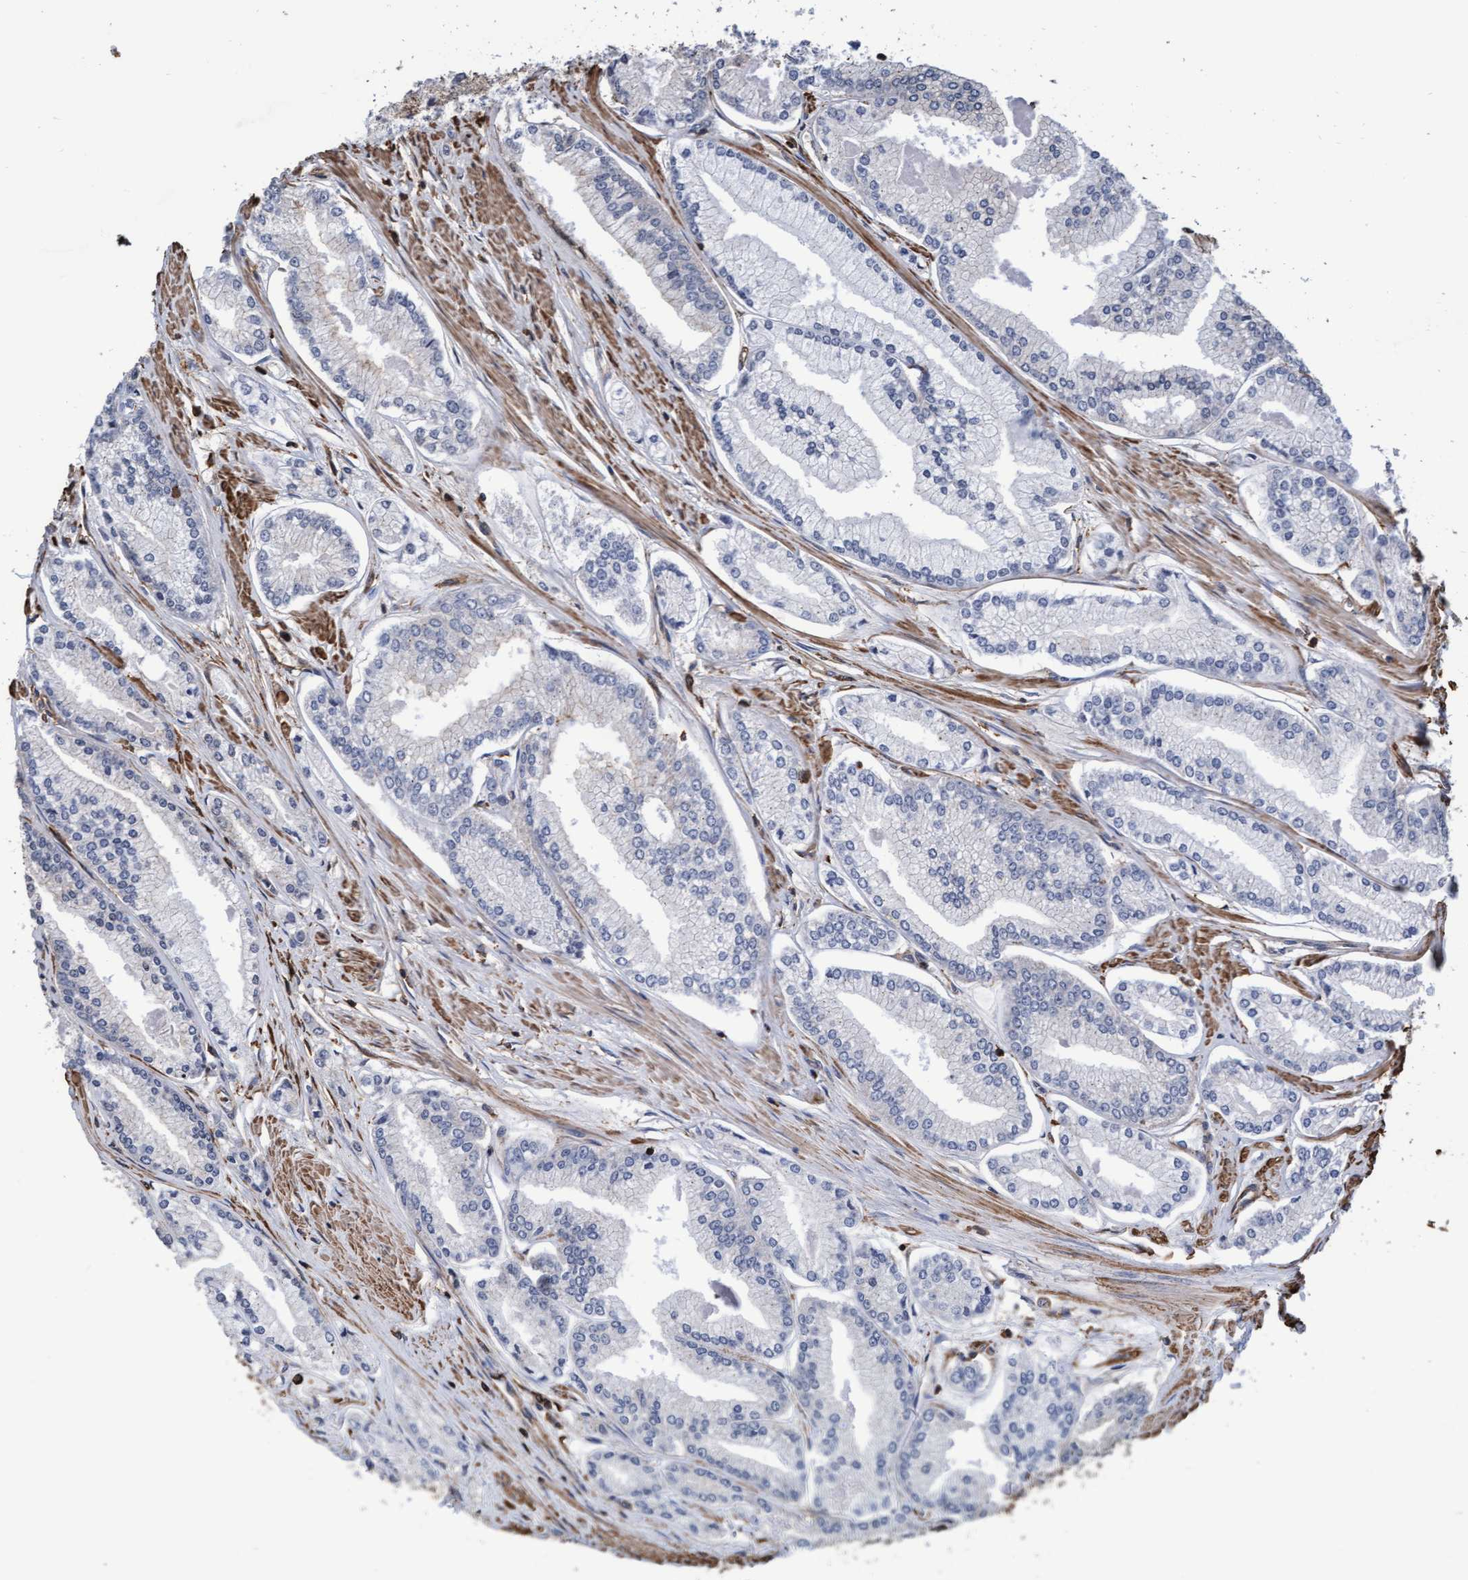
{"staining": {"intensity": "negative", "quantity": "none", "location": "none"}, "tissue": "prostate cancer", "cell_type": "Tumor cells", "image_type": "cancer", "snomed": [{"axis": "morphology", "description": "Adenocarcinoma, Low grade"}, {"axis": "topography", "description": "Prostate"}], "caption": "Immunohistochemistry (IHC) image of human prostate cancer stained for a protein (brown), which displays no expression in tumor cells. Brightfield microscopy of immunohistochemistry (IHC) stained with DAB (brown) and hematoxylin (blue), captured at high magnification.", "gene": "GRHPR", "patient": {"sex": "male", "age": 52}}